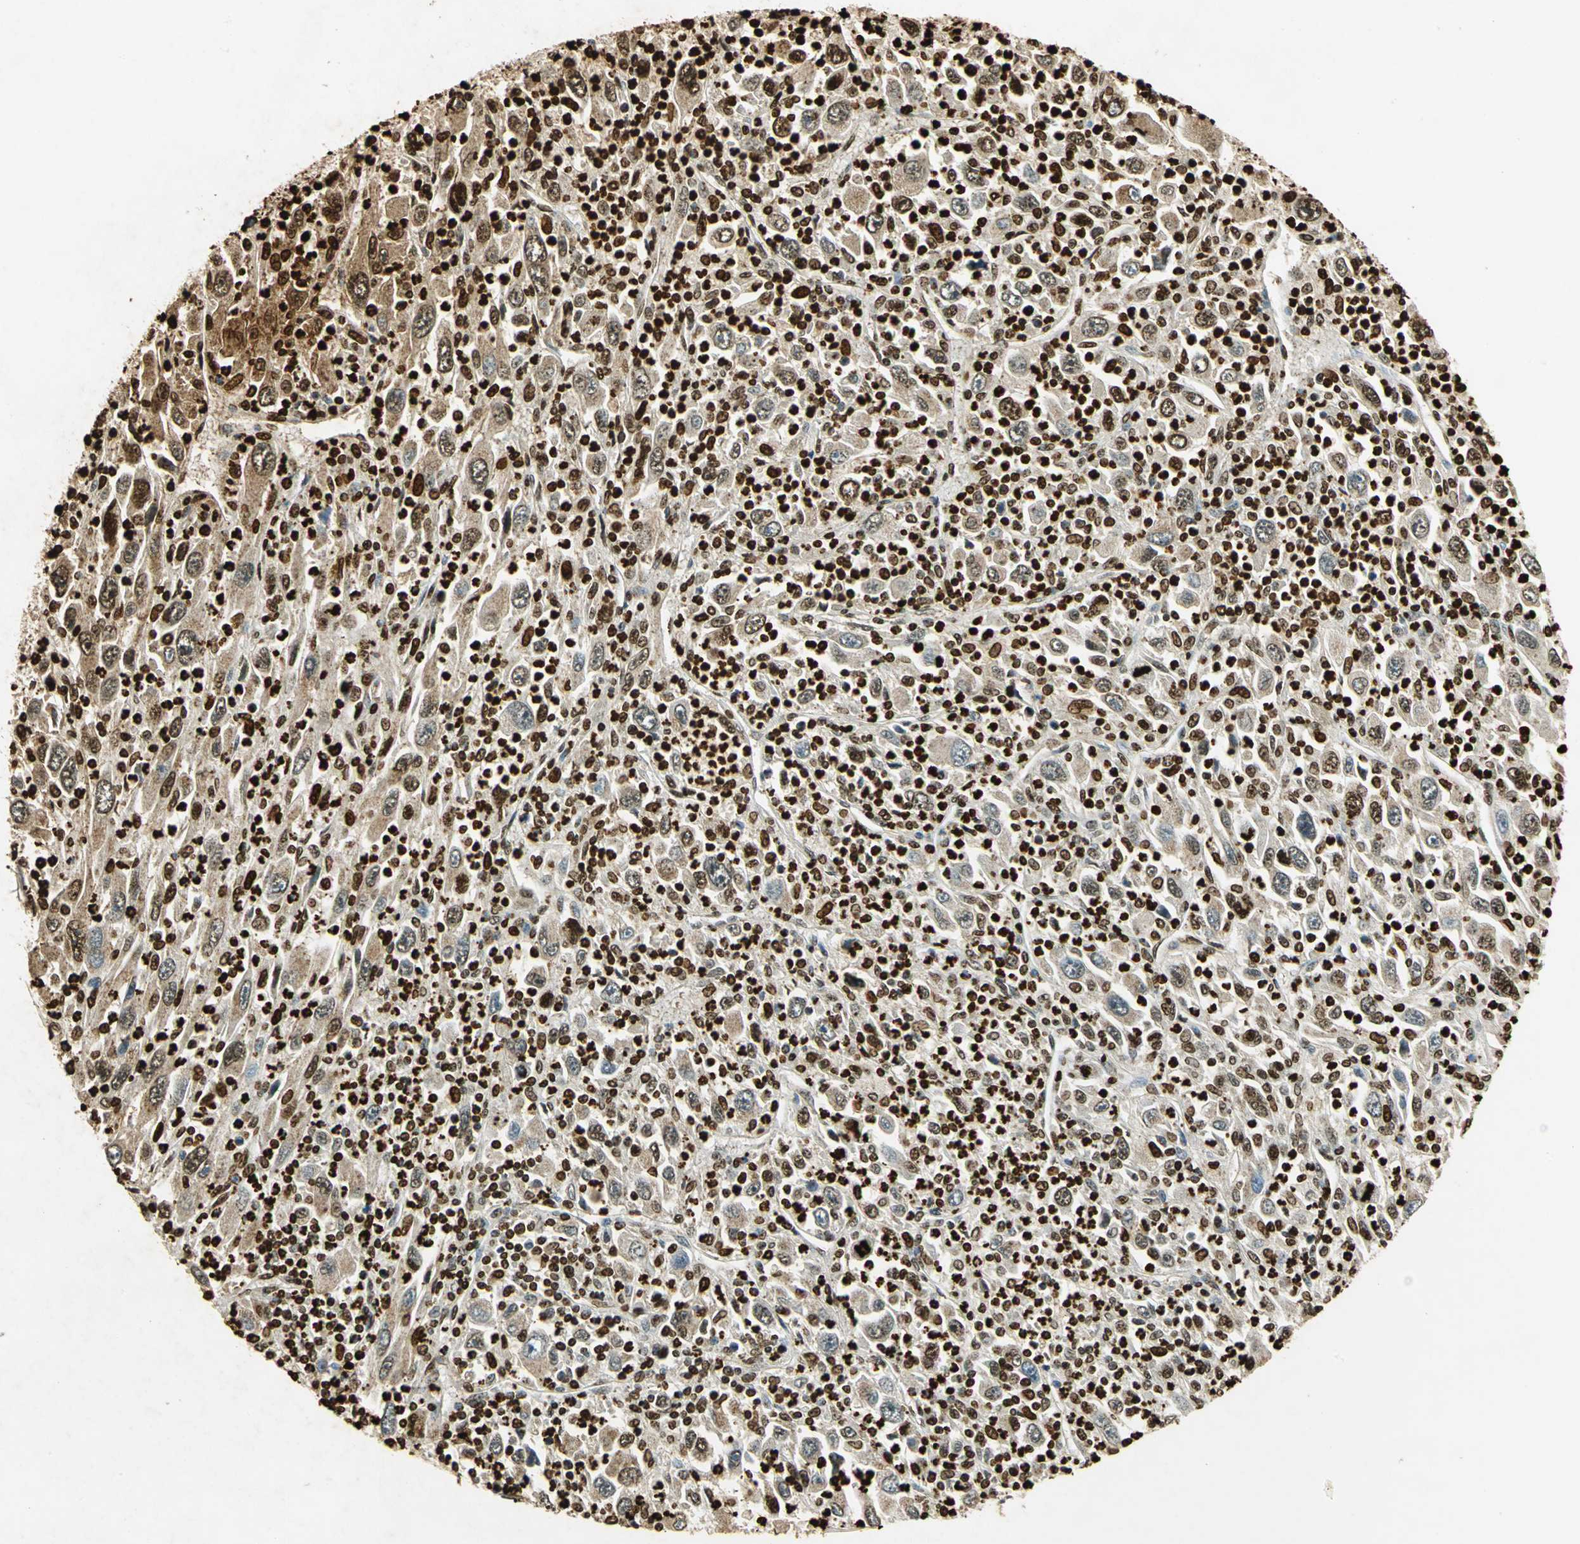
{"staining": {"intensity": "moderate", "quantity": "25%-75%", "location": "cytoplasmic/membranous,nuclear"}, "tissue": "melanoma", "cell_type": "Tumor cells", "image_type": "cancer", "snomed": [{"axis": "morphology", "description": "Malignant melanoma, Metastatic site"}, {"axis": "topography", "description": "Skin"}], "caption": "A photomicrograph of melanoma stained for a protein shows moderate cytoplasmic/membranous and nuclear brown staining in tumor cells.", "gene": "ANXA4", "patient": {"sex": "female", "age": 56}}